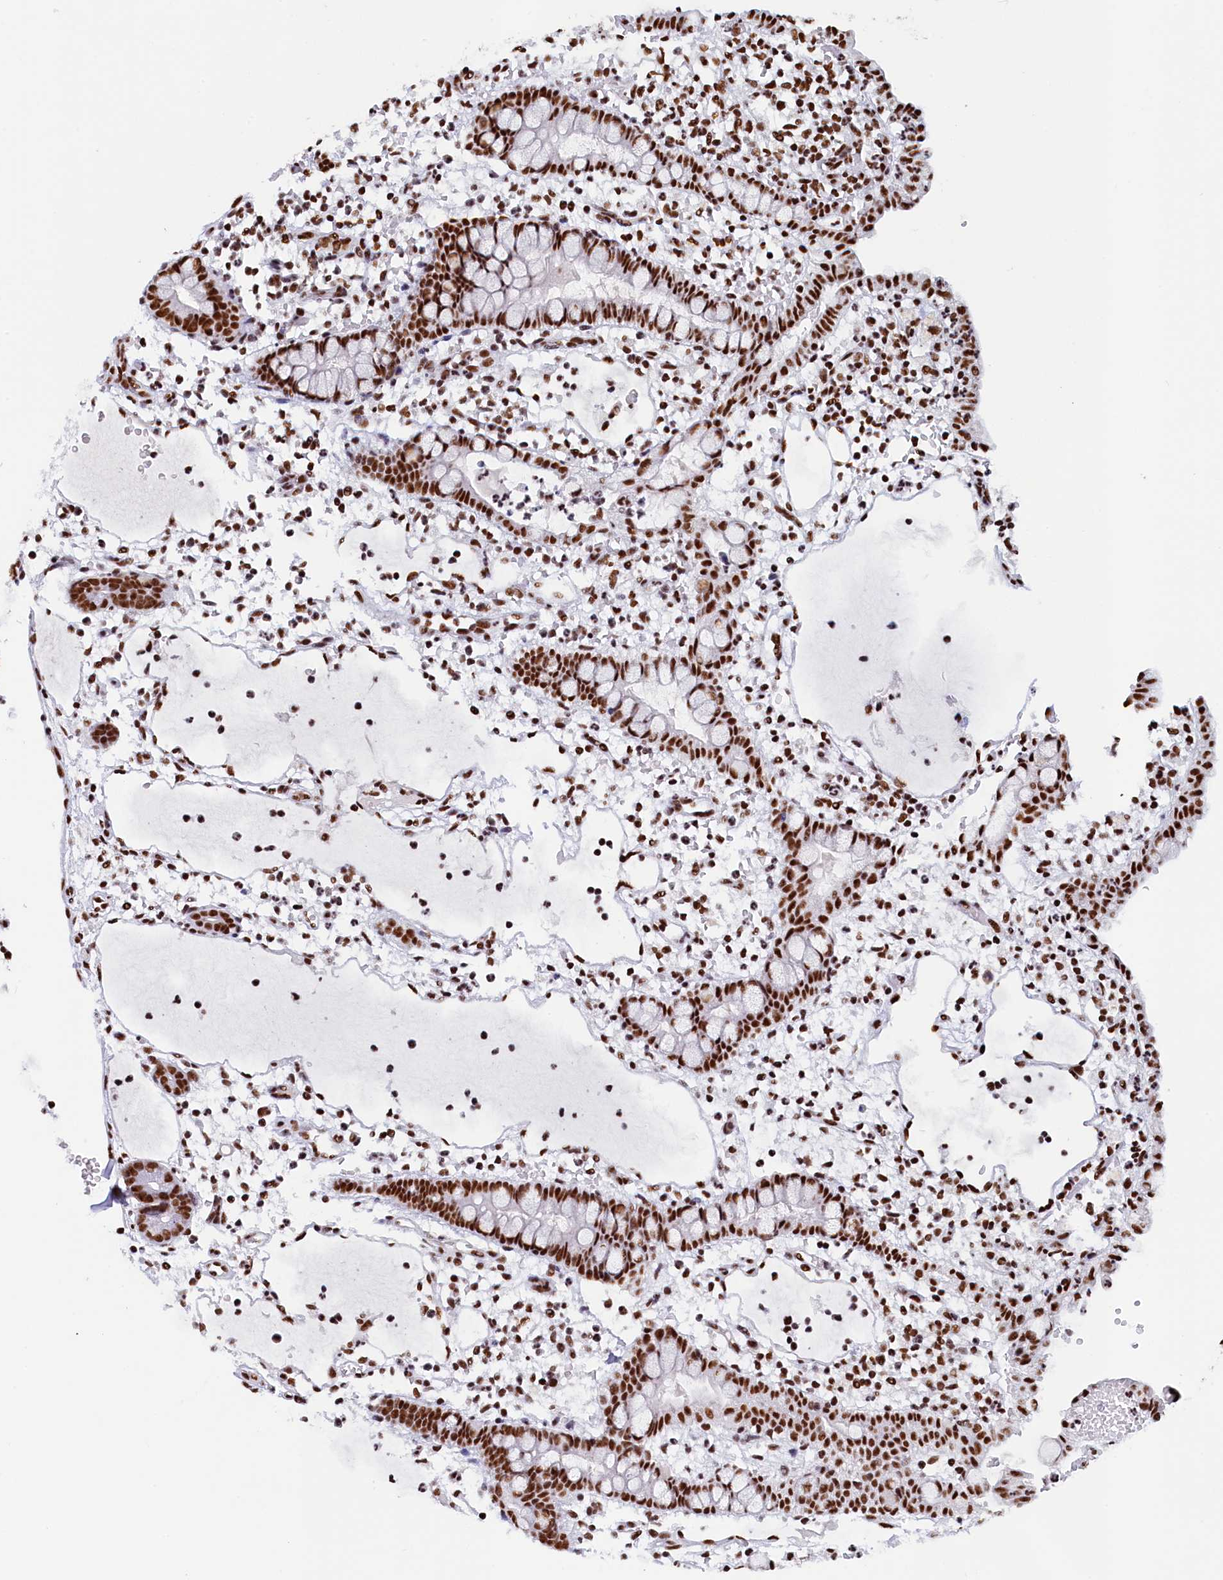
{"staining": {"intensity": "strong", "quantity": ">75%", "location": "nuclear"}, "tissue": "small intestine", "cell_type": "Glandular cells", "image_type": "normal", "snomed": [{"axis": "morphology", "description": "Normal tissue, NOS"}, {"axis": "morphology", "description": "Developmental malformation"}, {"axis": "topography", "description": "Small intestine"}], "caption": "This is an image of IHC staining of benign small intestine, which shows strong positivity in the nuclear of glandular cells.", "gene": "MOSPD3", "patient": {"sex": "male"}}